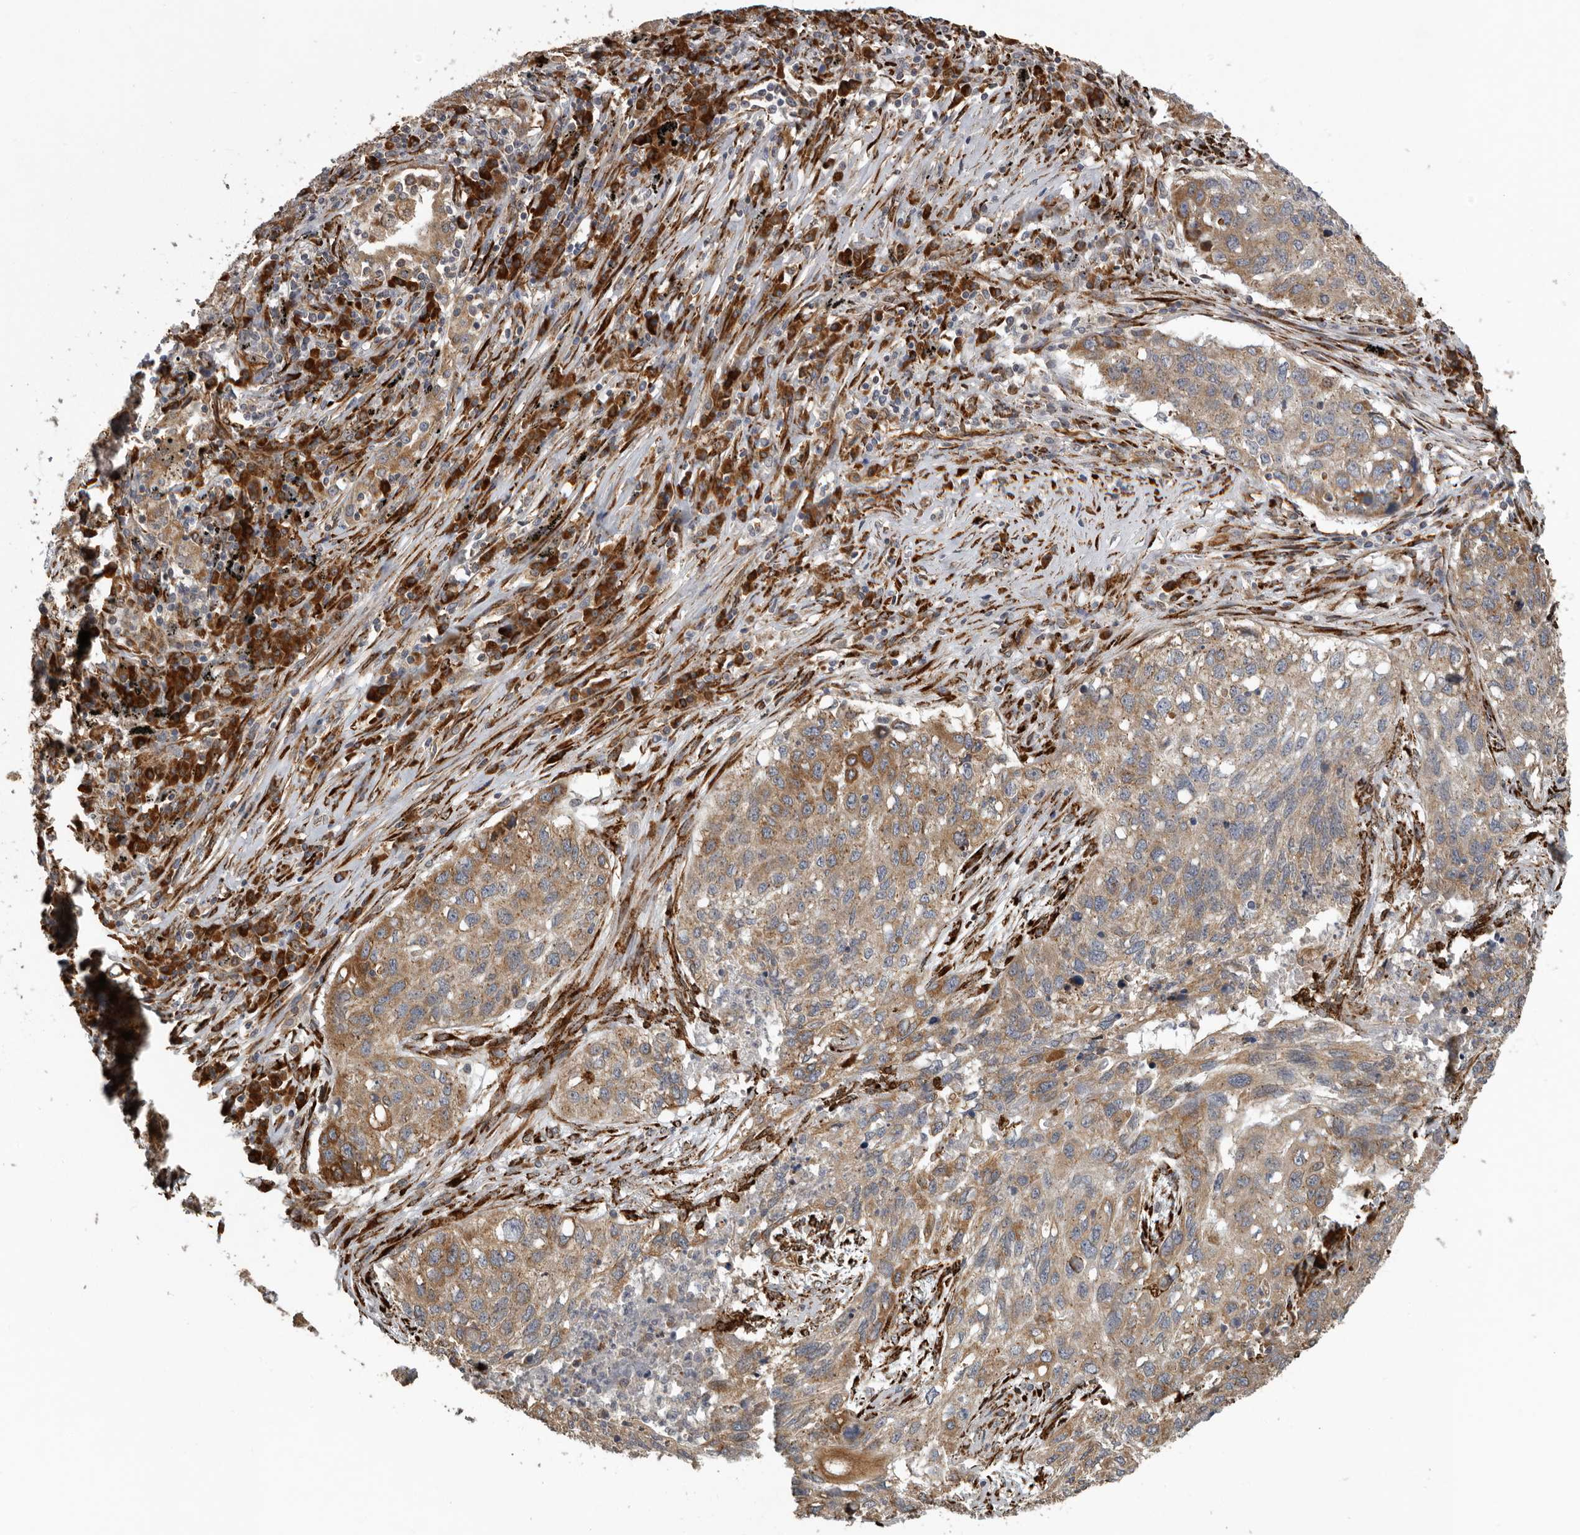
{"staining": {"intensity": "moderate", "quantity": ">75%", "location": "cytoplasmic/membranous"}, "tissue": "lung cancer", "cell_type": "Tumor cells", "image_type": "cancer", "snomed": [{"axis": "morphology", "description": "Squamous cell carcinoma, NOS"}, {"axis": "topography", "description": "Lung"}], "caption": "Brown immunohistochemical staining in lung cancer (squamous cell carcinoma) exhibits moderate cytoplasmic/membranous staining in about >75% of tumor cells.", "gene": "CEP350", "patient": {"sex": "female", "age": 63}}